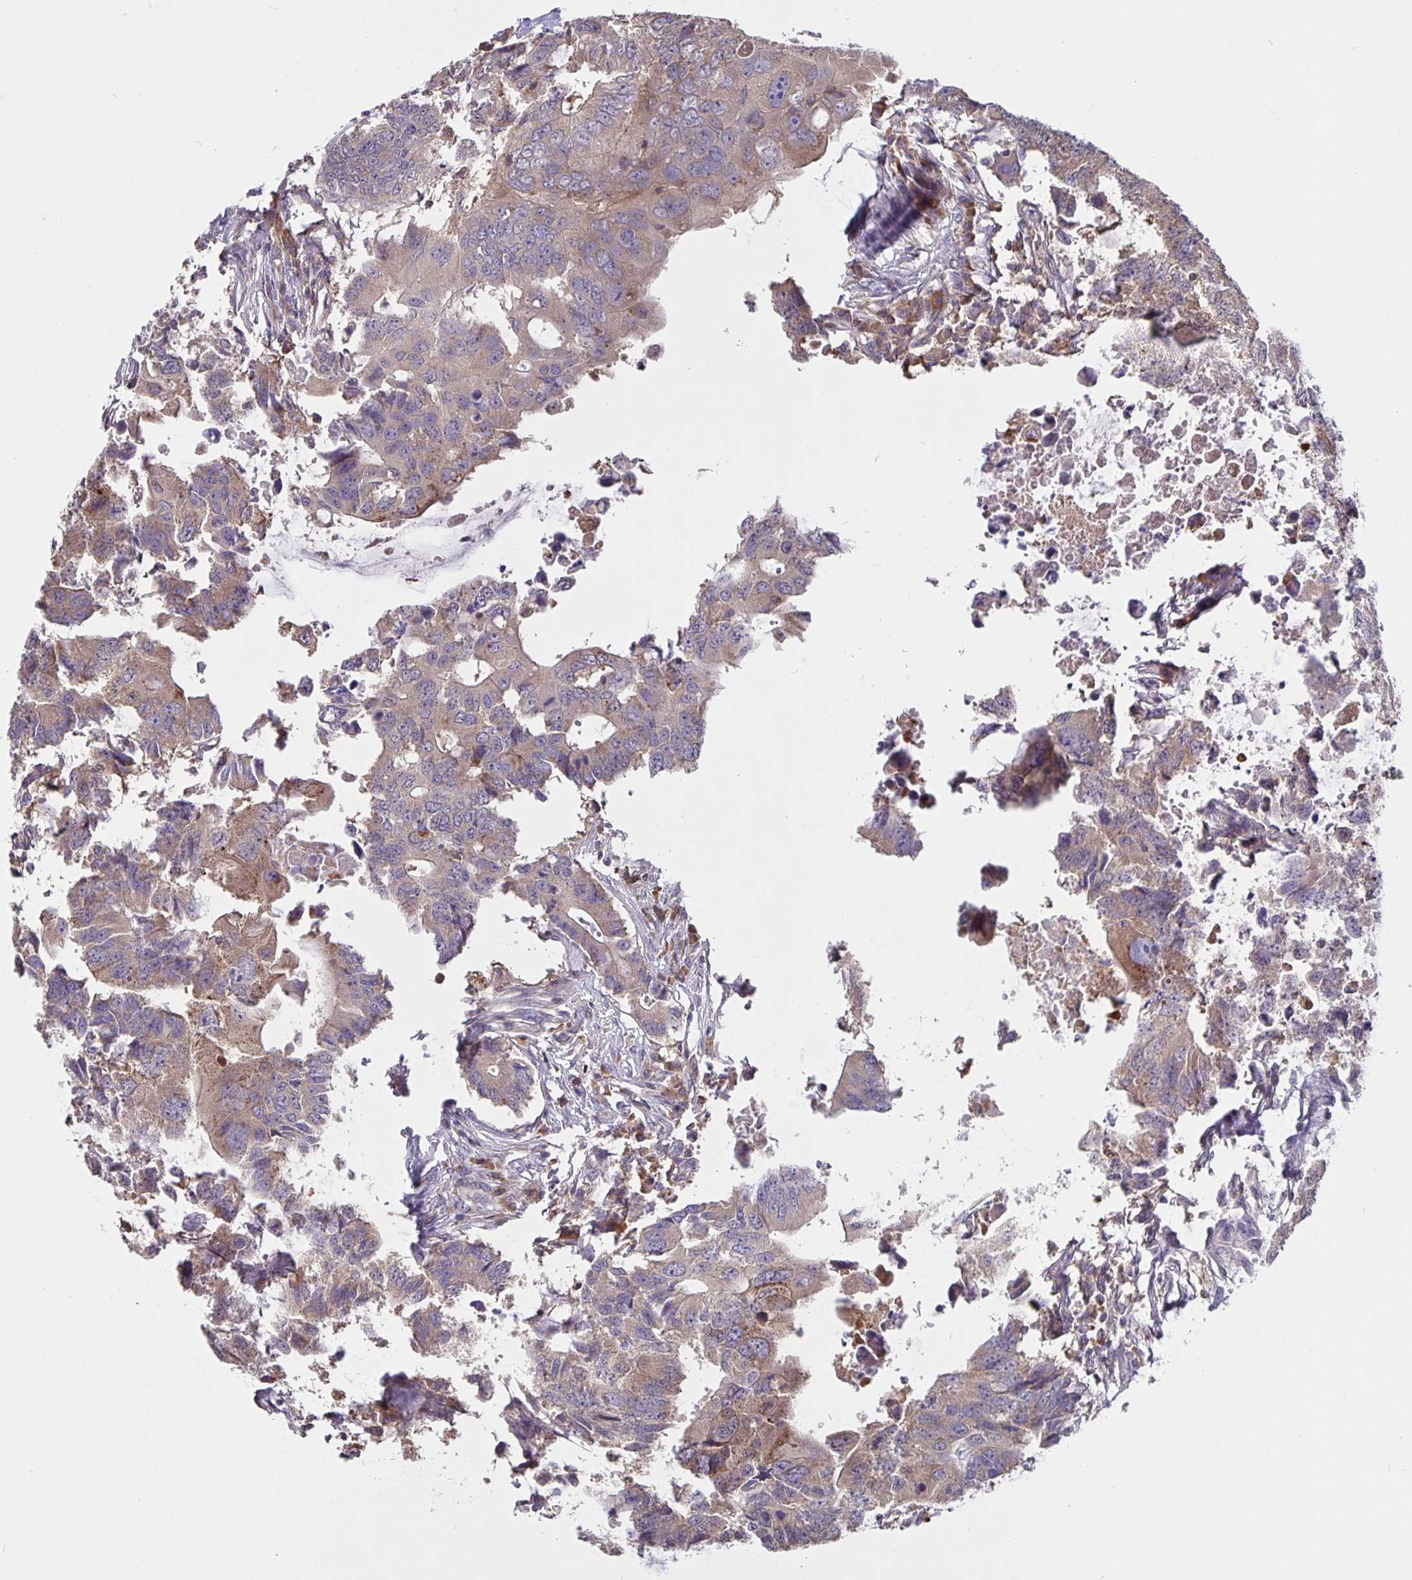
{"staining": {"intensity": "weak", "quantity": ">75%", "location": "cytoplasmic/membranous"}, "tissue": "colorectal cancer", "cell_type": "Tumor cells", "image_type": "cancer", "snomed": [{"axis": "morphology", "description": "Adenocarcinoma, NOS"}, {"axis": "topography", "description": "Colon"}], "caption": "IHC micrograph of neoplastic tissue: human colorectal cancer stained using IHC shows low levels of weak protein expression localized specifically in the cytoplasmic/membranous of tumor cells, appearing as a cytoplasmic/membranous brown color.", "gene": "FEM1C", "patient": {"sex": "male", "age": 71}}